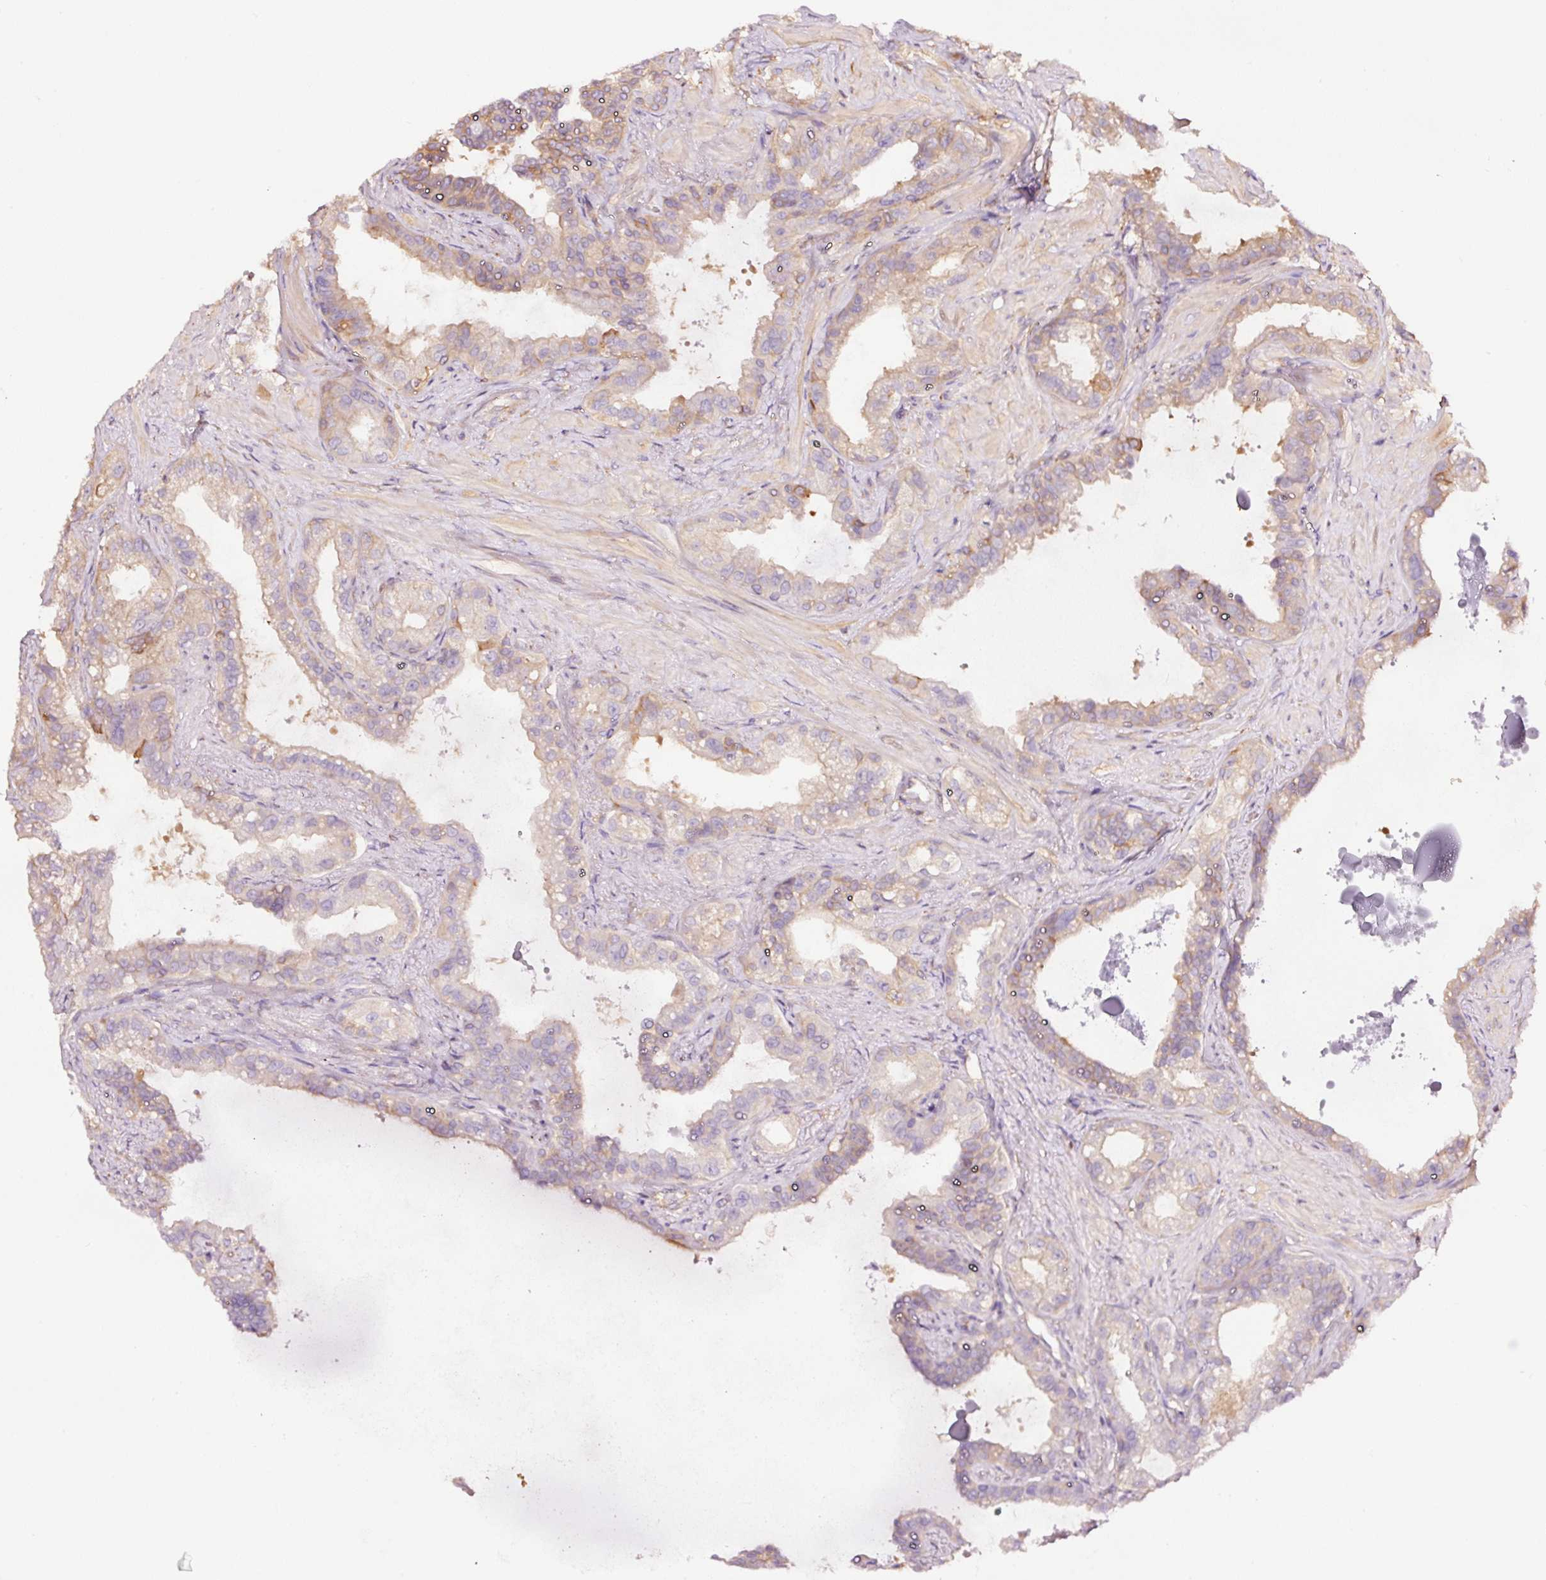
{"staining": {"intensity": "weak", "quantity": "<25%", "location": "cytoplasmic/membranous"}, "tissue": "seminal vesicle", "cell_type": "Glandular cells", "image_type": "normal", "snomed": [{"axis": "morphology", "description": "Normal tissue, NOS"}, {"axis": "topography", "description": "Seminal veicle"}, {"axis": "topography", "description": "Peripheral nerve tissue"}], "caption": "IHC image of normal seminal vesicle stained for a protein (brown), which demonstrates no expression in glandular cells. (DAB IHC with hematoxylin counter stain).", "gene": "METAP1", "patient": {"sex": "male", "age": 76}}